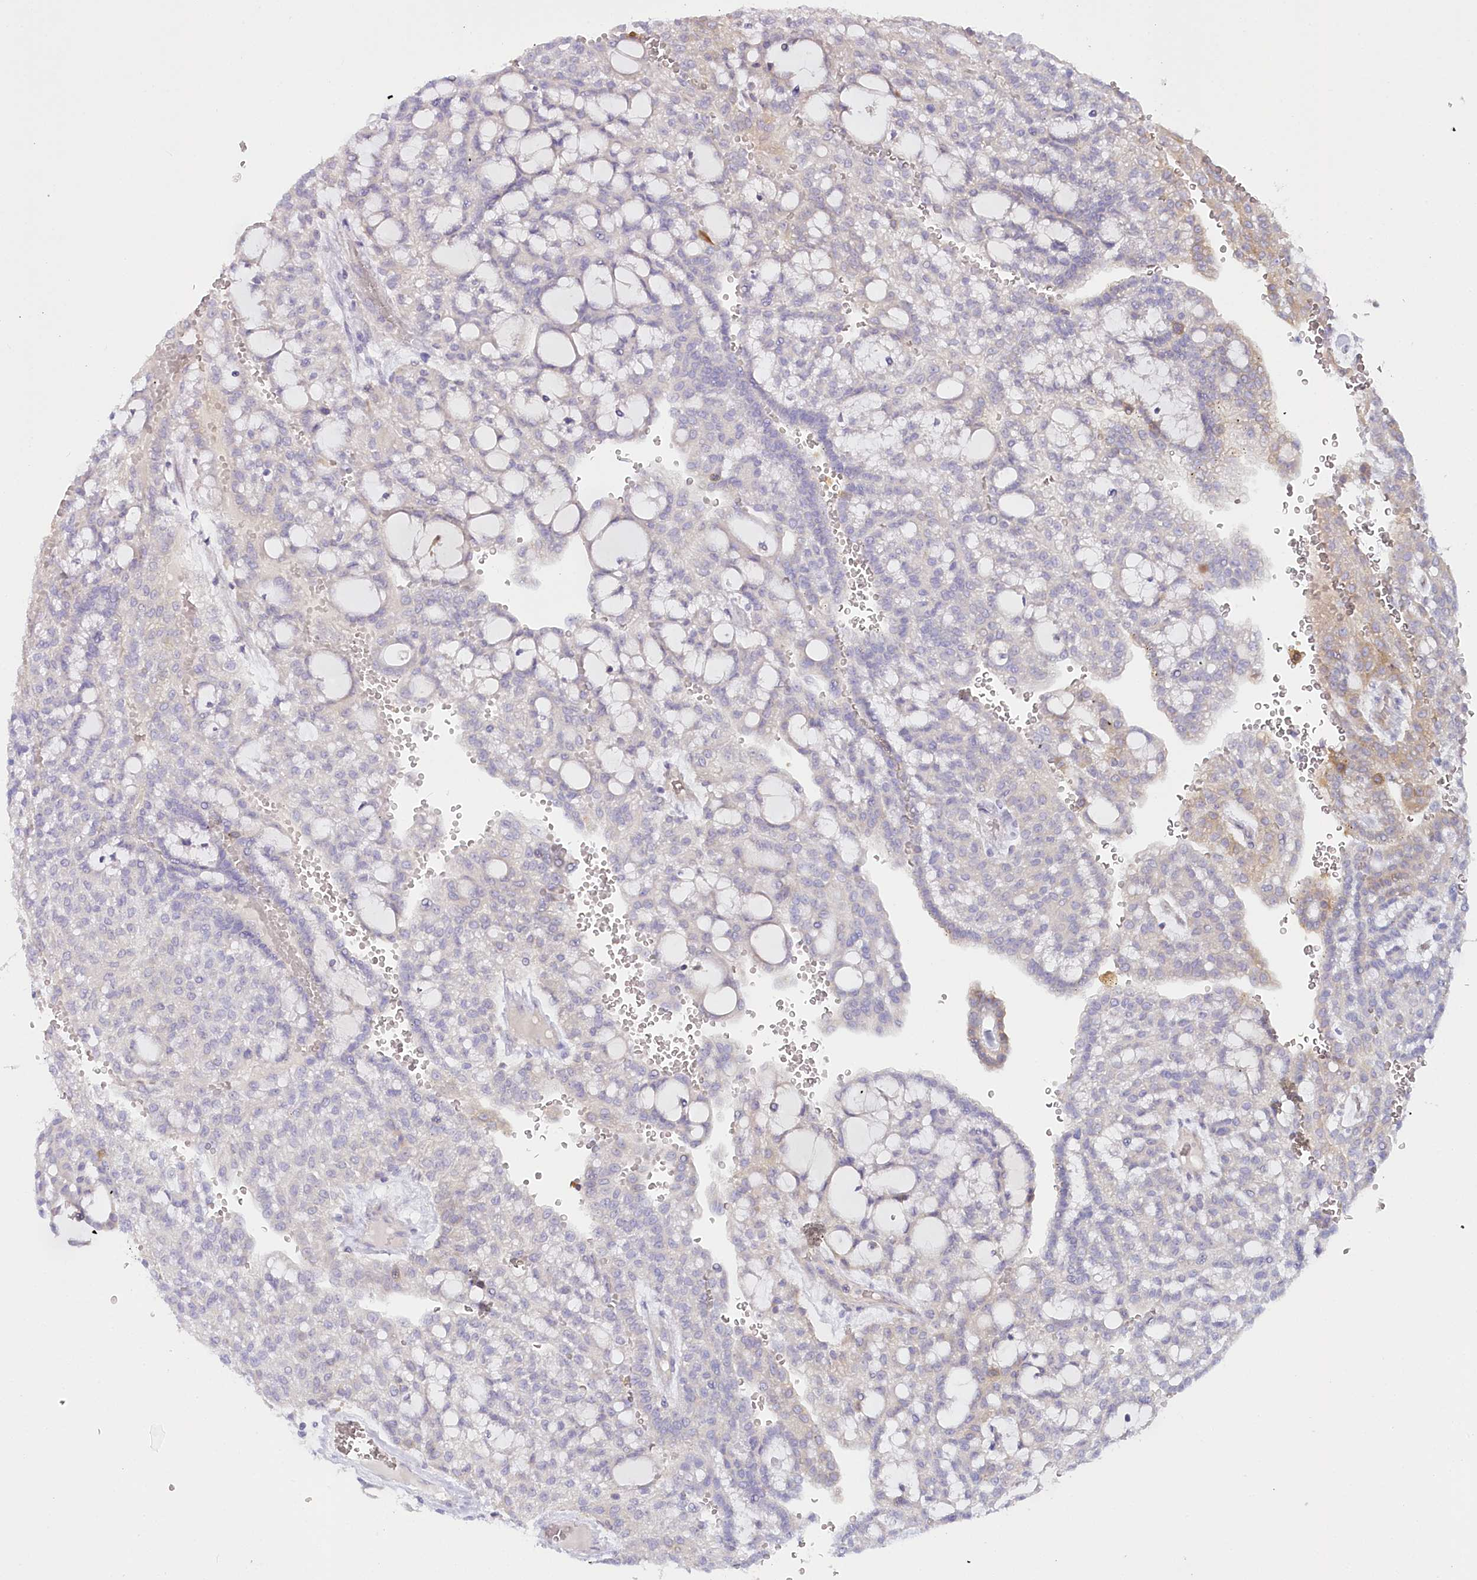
{"staining": {"intensity": "weak", "quantity": "<25%", "location": "cytoplasmic/membranous"}, "tissue": "renal cancer", "cell_type": "Tumor cells", "image_type": "cancer", "snomed": [{"axis": "morphology", "description": "Adenocarcinoma, NOS"}, {"axis": "topography", "description": "Kidney"}], "caption": "DAB (3,3'-diaminobenzidine) immunohistochemical staining of human adenocarcinoma (renal) displays no significant staining in tumor cells.", "gene": "MYOZ1", "patient": {"sex": "male", "age": 63}}